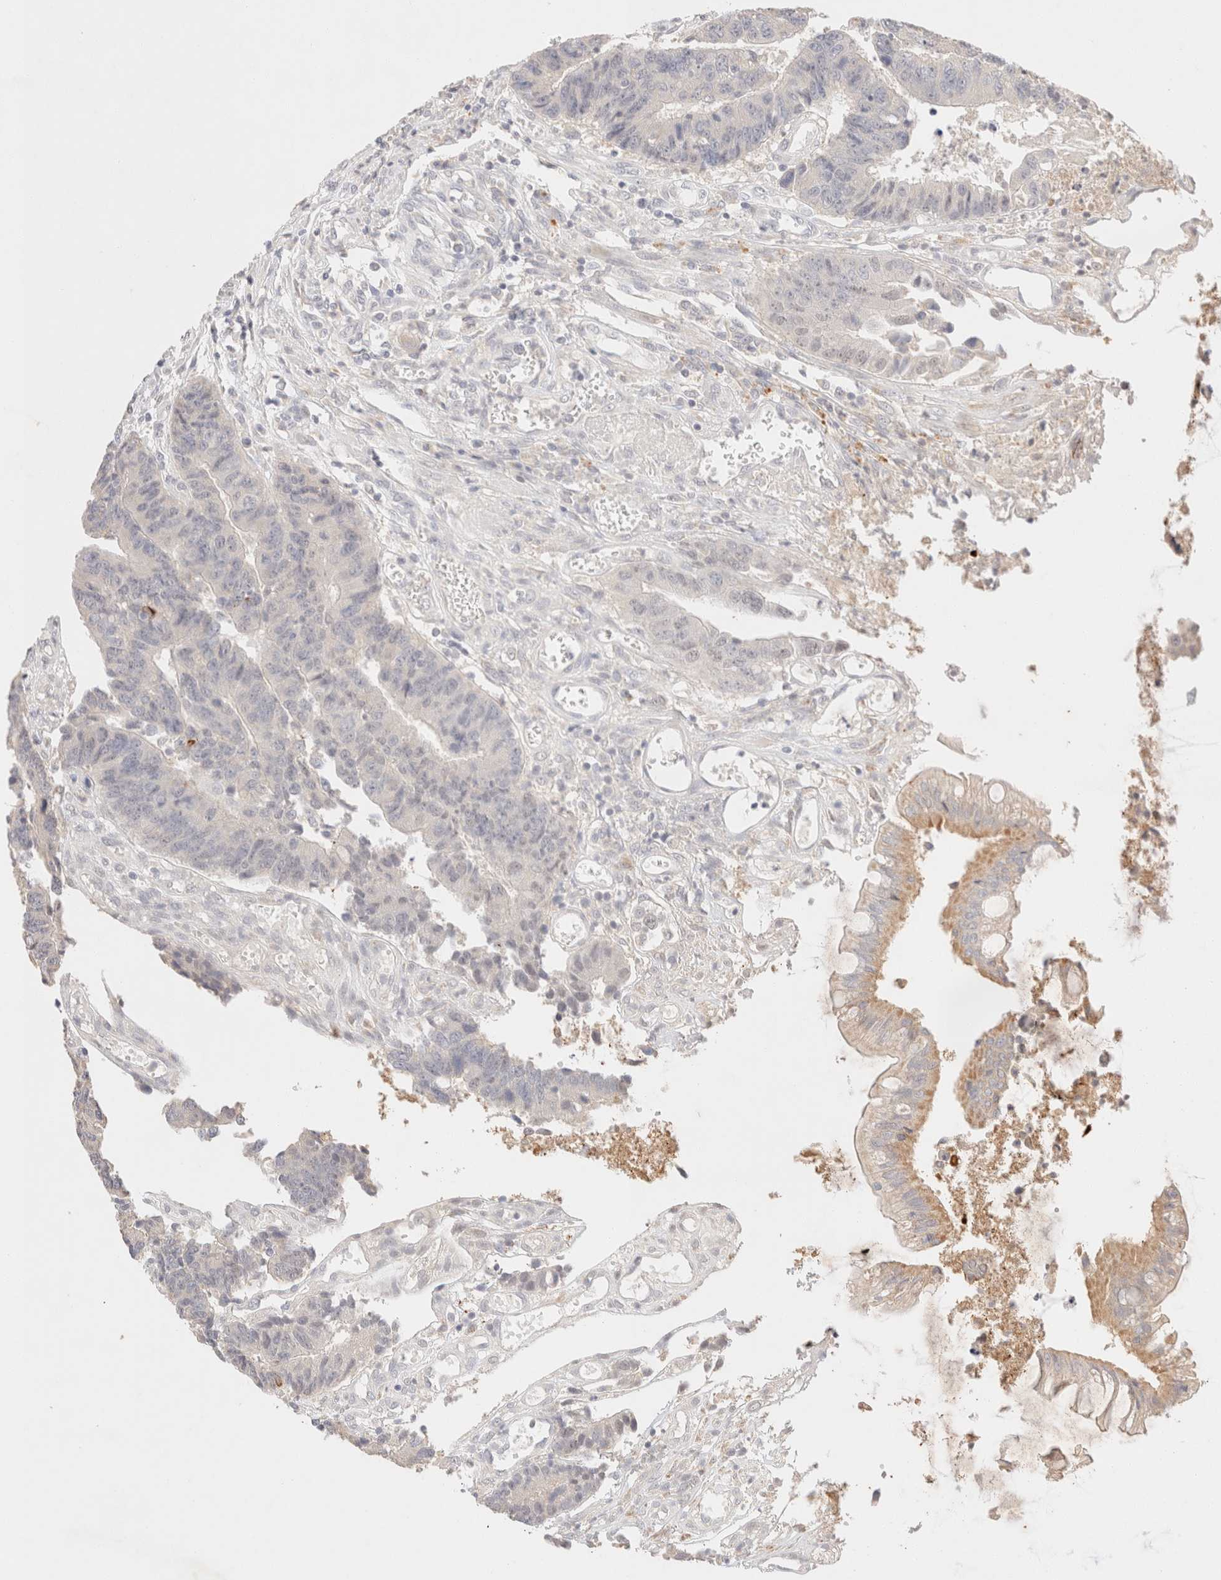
{"staining": {"intensity": "moderate", "quantity": "<25%", "location": "cytoplasmic/membranous"}, "tissue": "colorectal cancer", "cell_type": "Tumor cells", "image_type": "cancer", "snomed": [{"axis": "morphology", "description": "Adenocarcinoma, NOS"}, {"axis": "topography", "description": "Rectum"}], "caption": "Protein analysis of colorectal adenocarcinoma tissue reveals moderate cytoplasmic/membranous staining in about <25% of tumor cells. (DAB (3,3'-diaminobenzidine) IHC, brown staining for protein, blue staining for nuclei).", "gene": "SNTB1", "patient": {"sex": "male", "age": 84}}